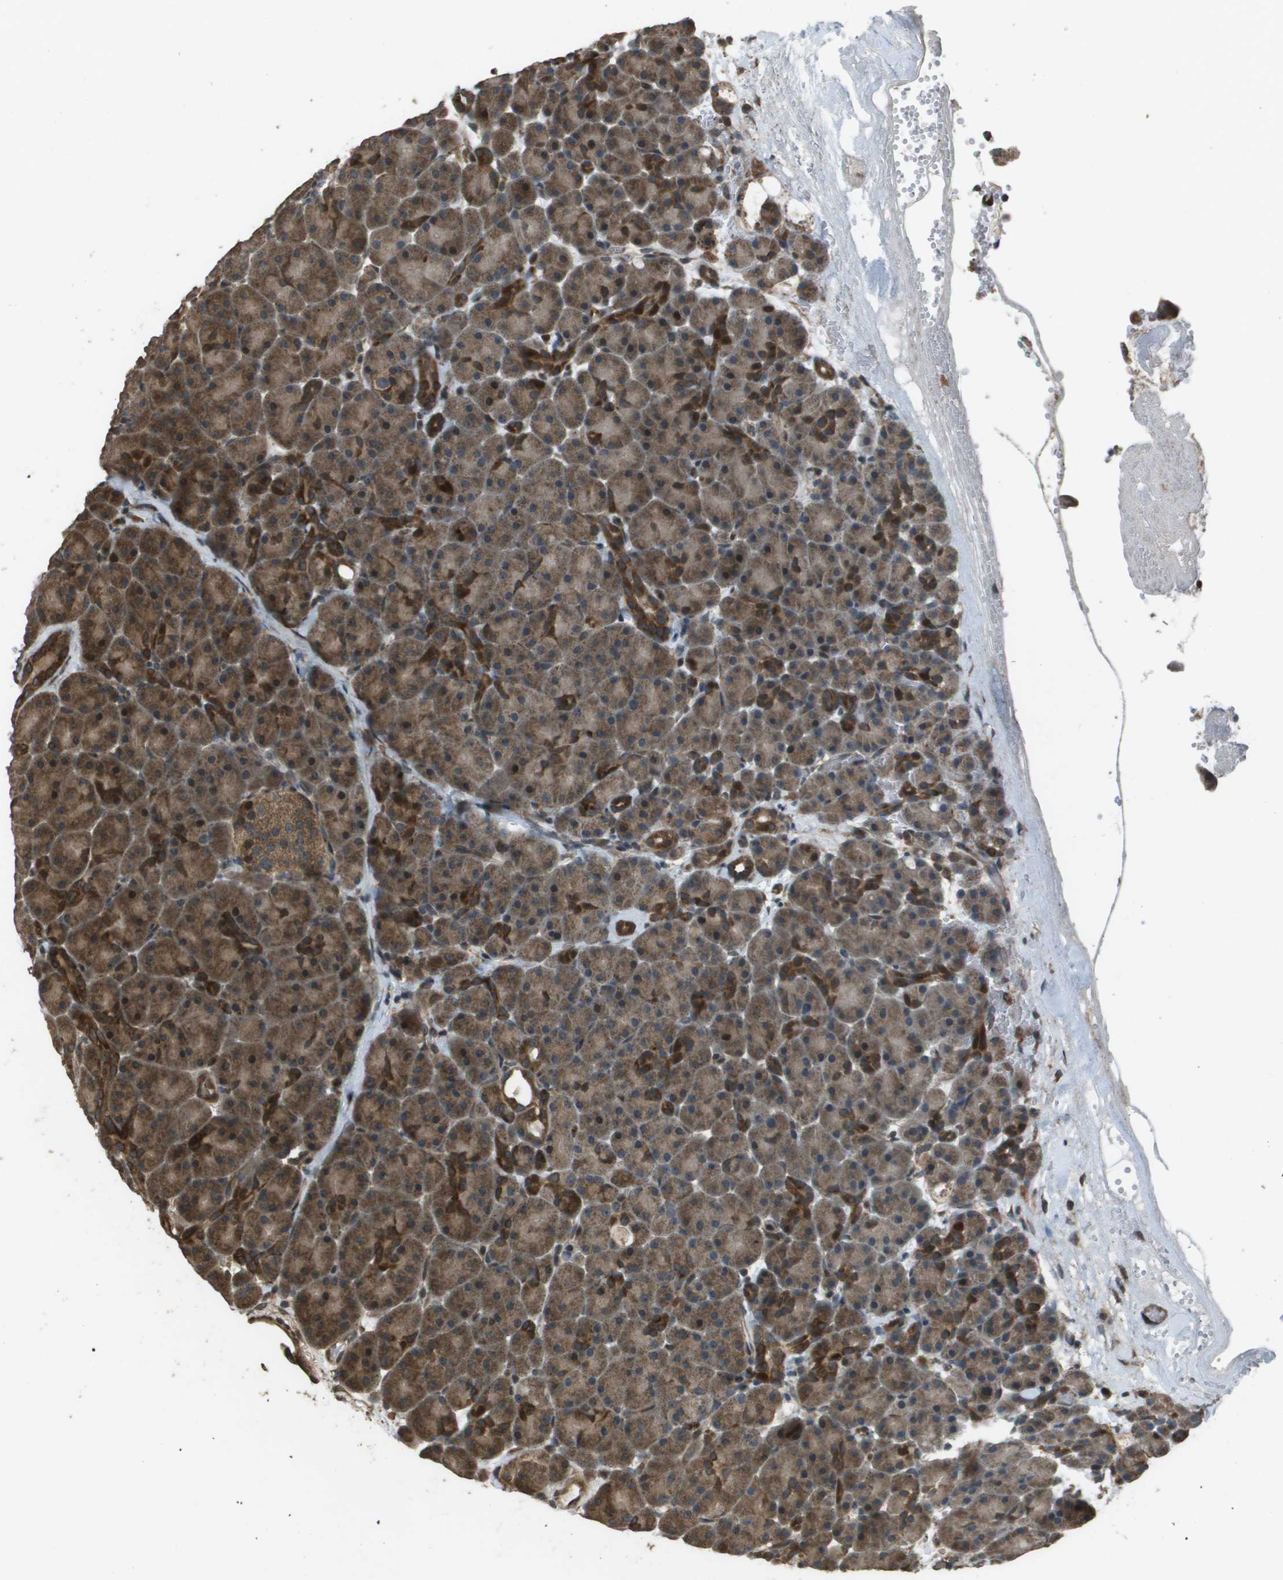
{"staining": {"intensity": "strong", "quantity": ">75%", "location": "cytoplasmic/membranous"}, "tissue": "pancreas", "cell_type": "Exocrine glandular cells", "image_type": "normal", "snomed": [{"axis": "morphology", "description": "Normal tissue, NOS"}, {"axis": "topography", "description": "Pancreas"}], "caption": "Protein expression analysis of normal human pancreas reveals strong cytoplasmic/membranous staining in approximately >75% of exocrine glandular cells.", "gene": "FIG4", "patient": {"sex": "male", "age": 66}}